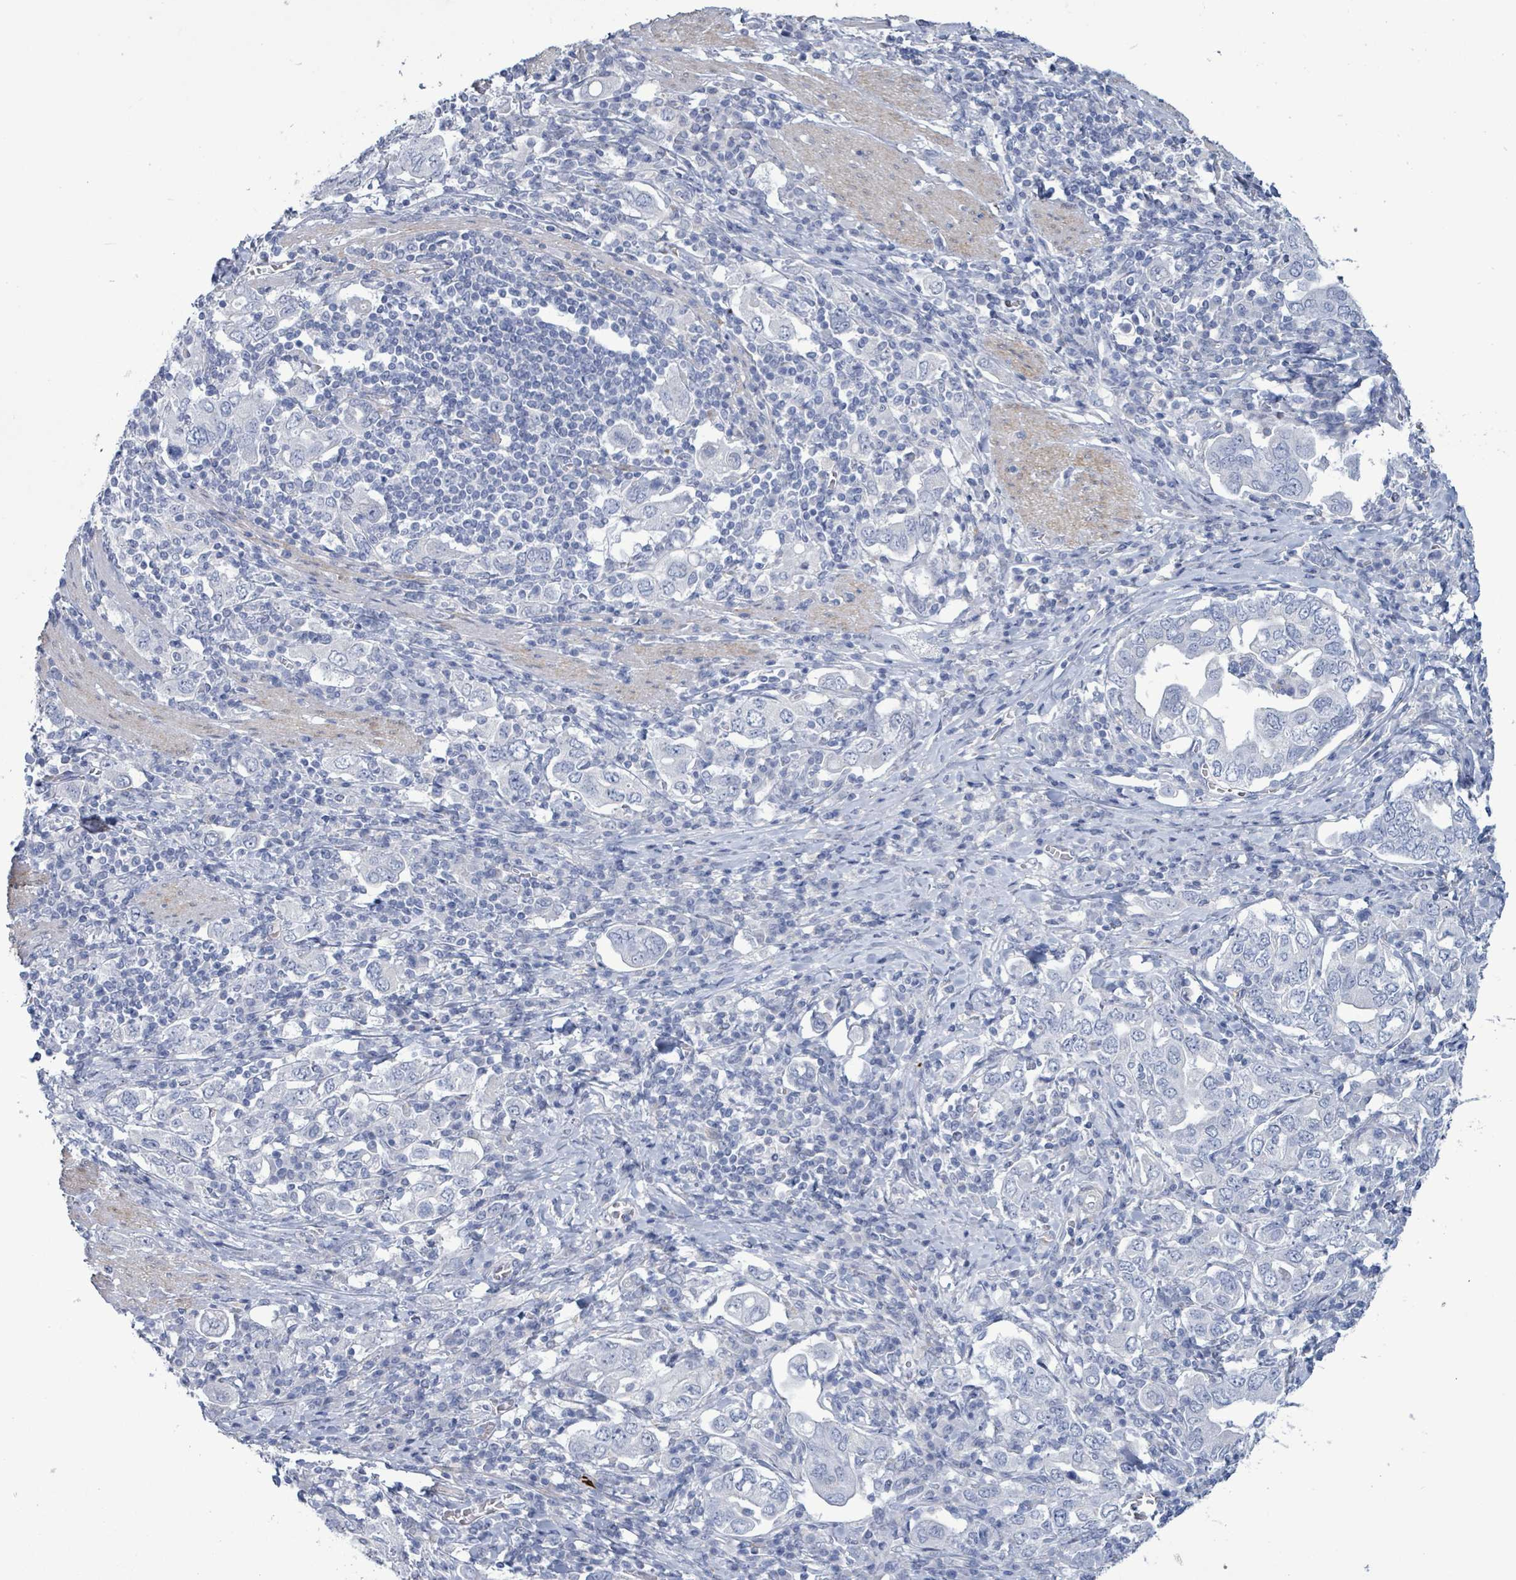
{"staining": {"intensity": "negative", "quantity": "none", "location": "none"}, "tissue": "stomach cancer", "cell_type": "Tumor cells", "image_type": "cancer", "snomed": [{"axis": "morphology", "description": "Adenocarcinoma, NOS"}, {"axis": "topography", "description": "Stomach, upper"}, {"axis": "topography", "description": "Stomach"}], "caption": "The micrograph reveals no staining of tumor cells in stomach adenocarcinoma.", "gene": "PKLR", "patient": {"sex": "male", "age": 62}}